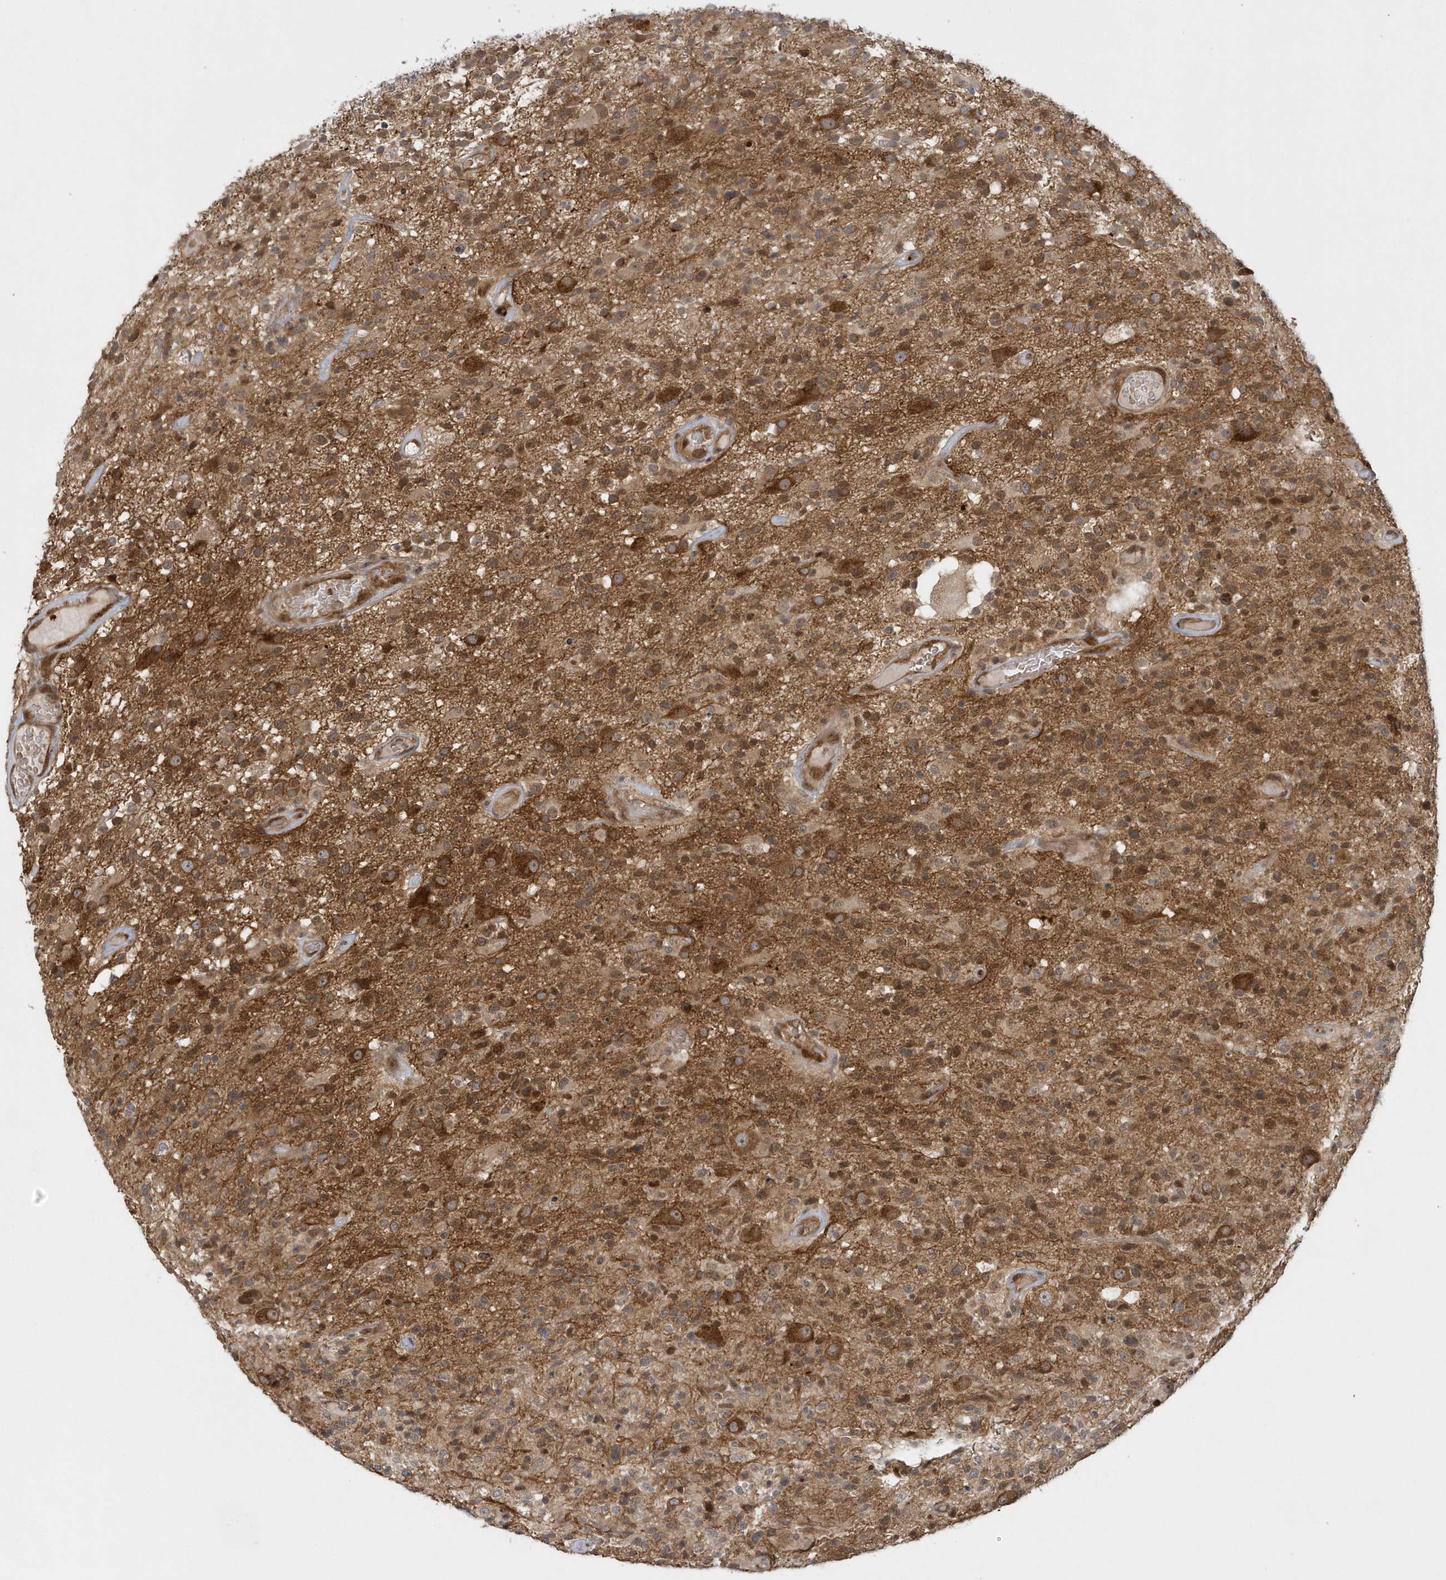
{"staining": {"intensity": "moderate", "quantity": ">75%", "location": "cytoplasmic/membranous"}, "tissue": "glioma", "cell_type": "Tumor cells", "image_type": "cancer", "snomed": [{"axis": "morphology", "description": "Glioma, malignant, High grade"}, {"axis": "morphology", "description": "Glioblastoma, NOS"}, {"axis": "topography", "description": "Brain"}], "caption": "Glioma stained for a protein (brown) shows moderate cytoplasmic/membranous positive positivity in about >75% of tumor cells.", "gene": "ATG4A", "patient": {"sex": "male", "age": 60}}